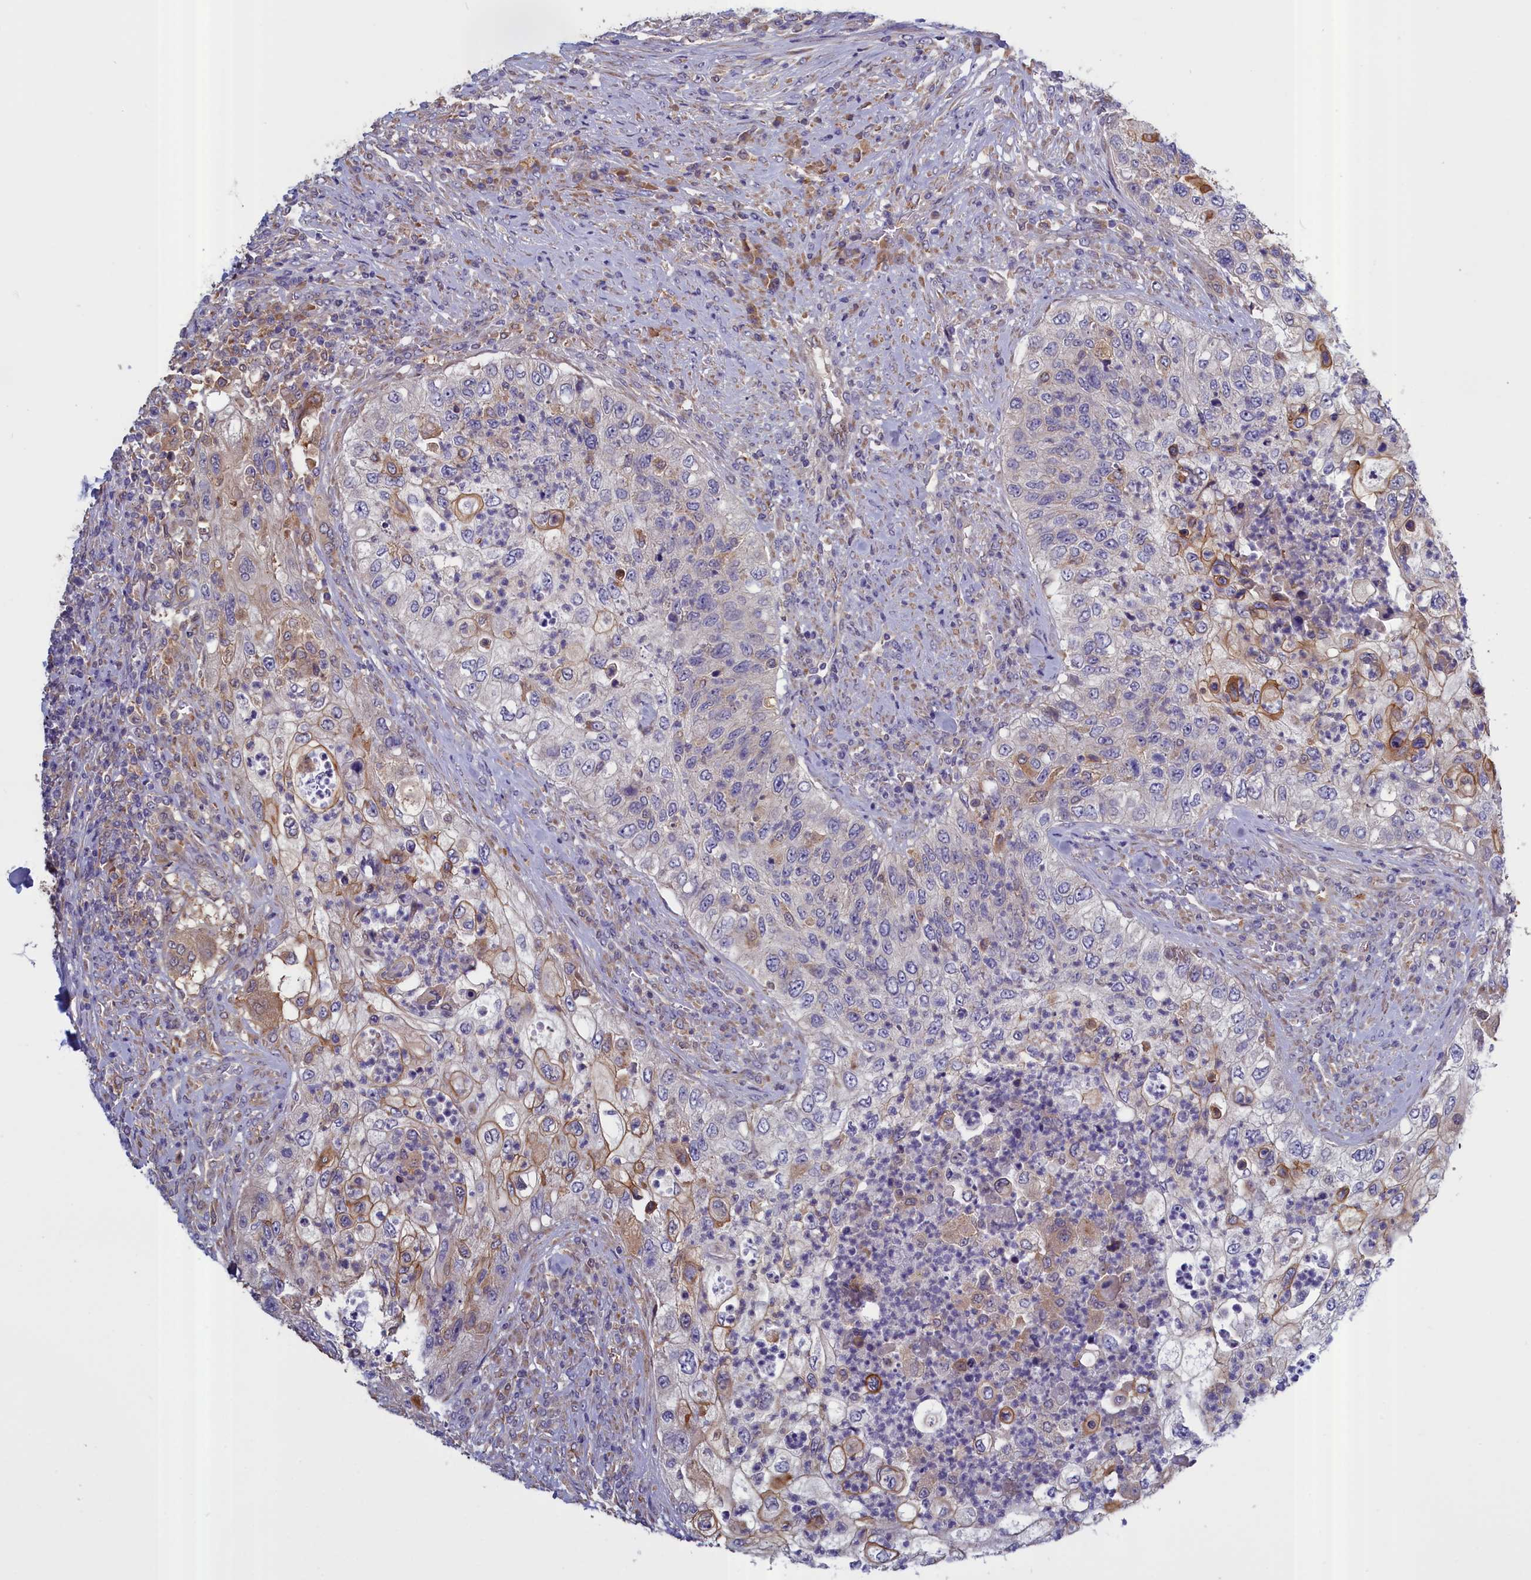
{"staining": {"intensity": "weak", "quantity": "<25%", "location": "cytoplasmic/membranous"}, "tissue": "urothelial cancer", "cell_type": "Tumor cells", "image_type": "cancer", "snomed": [{"axis": "morphology", "description": "Urothelial carcinoma, High grade"}, {"axis": "topography", "description": "Urinary bladder"}], "caption": "High-grade urothelial carcinoma was stained to show a protein in brown. There is no significant expression in tumor cells.", "gene": "COL19A1", "patient": {"sex": "female", "age": 60}}